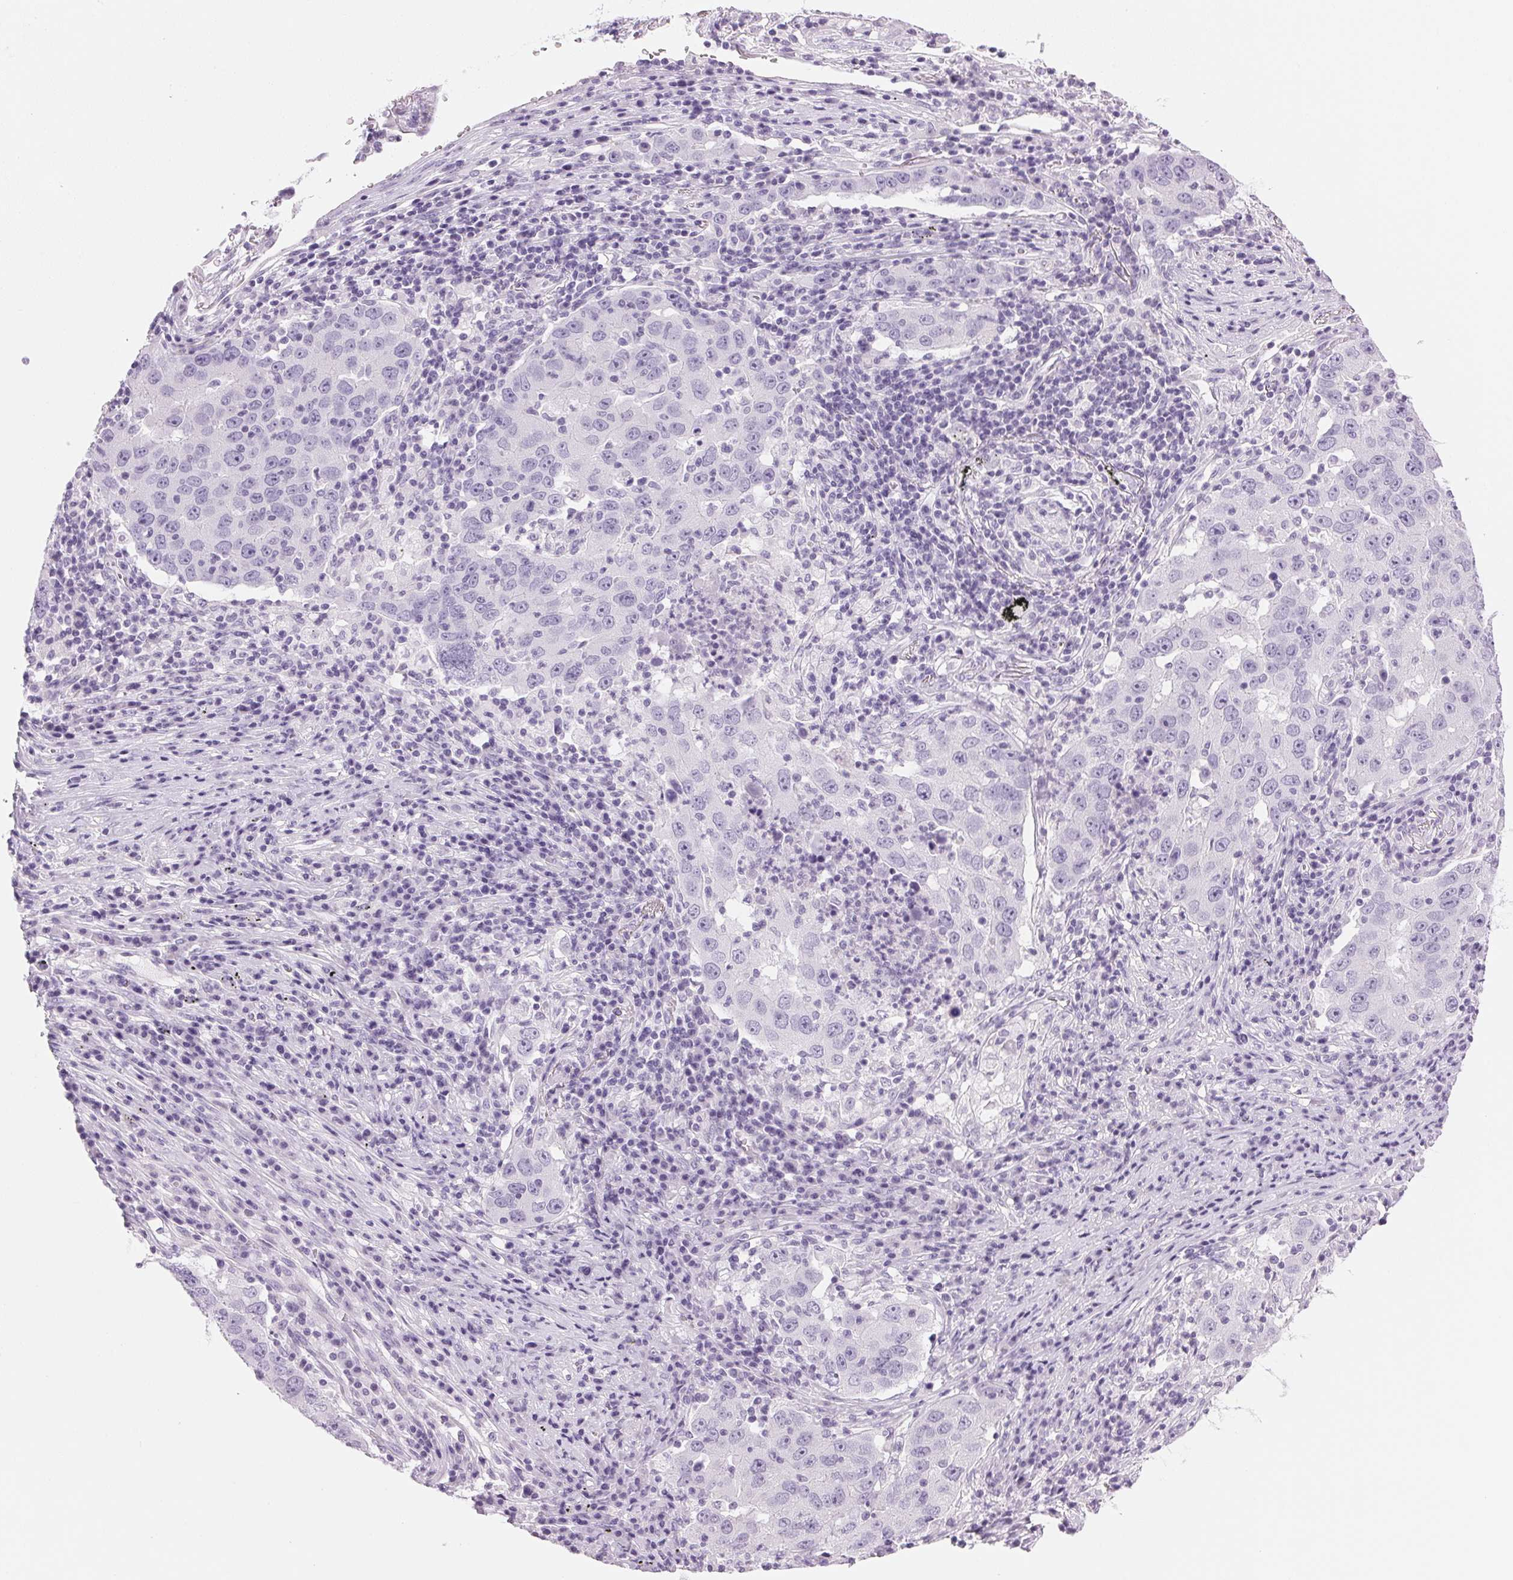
{"staining": {"intensity": "negative", "quantity": "none", "location": "none"}, "tissue": "lung cancer", "cell_type": "Tumor cells", "image_type": "cancer", "snomed": [{"axis": "morphology", "description": "Adenocarcinoma, NOS"}, {"axis": "topography", "description": "Lung"}], "caption": "Lung cancer was stained to show a protein in brown. There is no significant positivity in tumor cells.", "gene": "IGFBP1", "patient": {"sex": "male", "age": 73}}